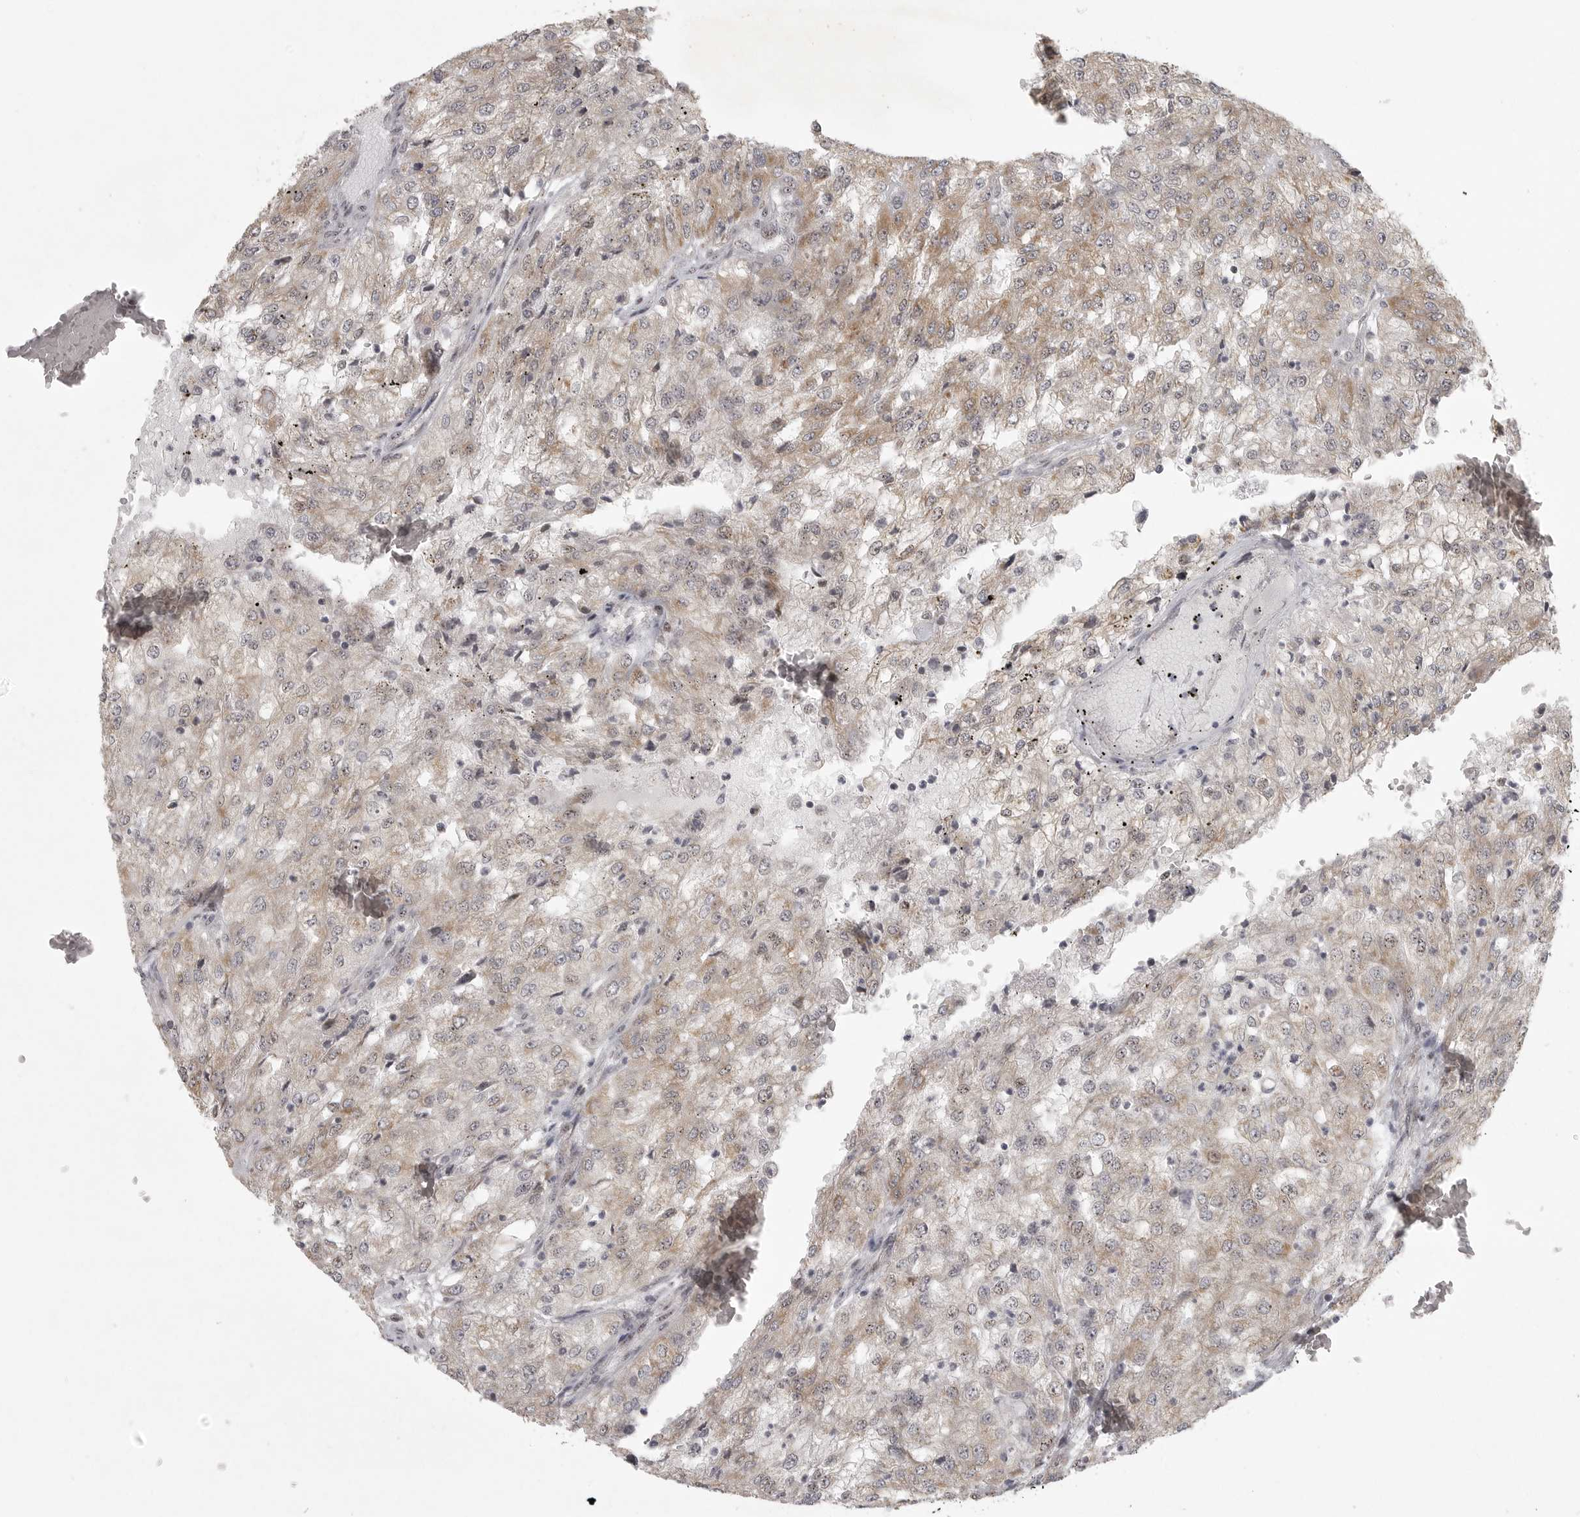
{"staining": {"intensity": "weak", "quantity": ">75%", "location": "cytoplasmic/membranous"}, "tissue": "renal cancer", "cell_type": "Tumor cells", "image_type": "cancer", "snomed": [{"axis": "morphology", "description": "Adenocarcinoma, NOS"}, {"axis": "topography", "description": "Kidney"}], "caption": "Tumor cells demonstrate low levels of weak cytoplasmic/membranous expression in approximately >75% of cells in human renal cancer (adenocarcinoma).", "gene": "POLE2", "patient": {"sex": "female", "age": 54}}